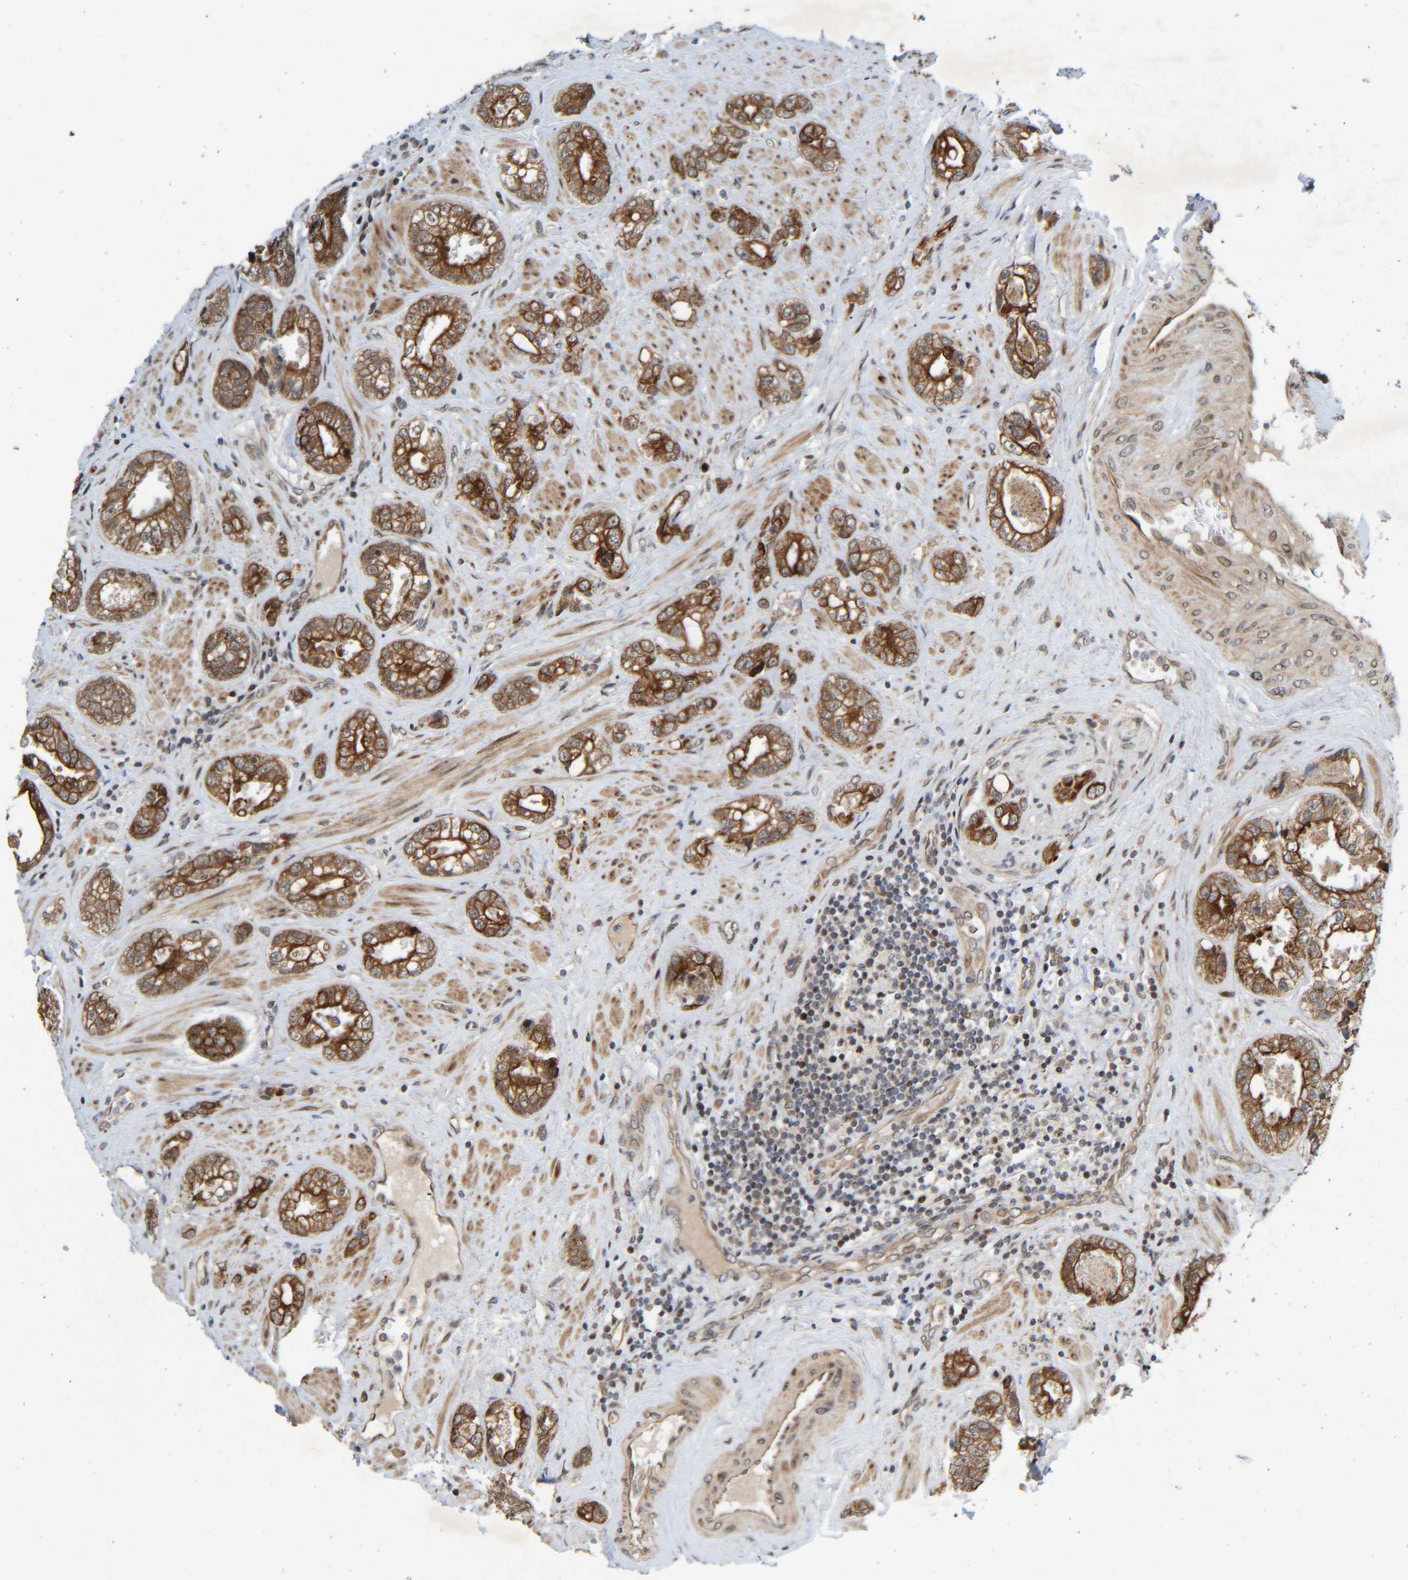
{"staining": {"intensity": "strong", "quantity": ">75%", "location": "cytoplasmic/membranous"}, "tissue": "prostate cancer", "cell_type": "Tumor cells", "image_type": "cancer", "snomed": [{"axis": "morphology", "description": "Adenocarcinoma, High grade"}, {"axis": "topography", "description": "Prostate"}], "caption": "DAB (3,3'-diaminobenzidine) immunohistochemical staining of prostate cancer (adenocarcinoma (high-grade)) reveals strong cytoplasmic/membranous protein staining in about >75% of tumor cells.", "gene": "CCDC57", "patient": {"sex": "male", "age": 61}}